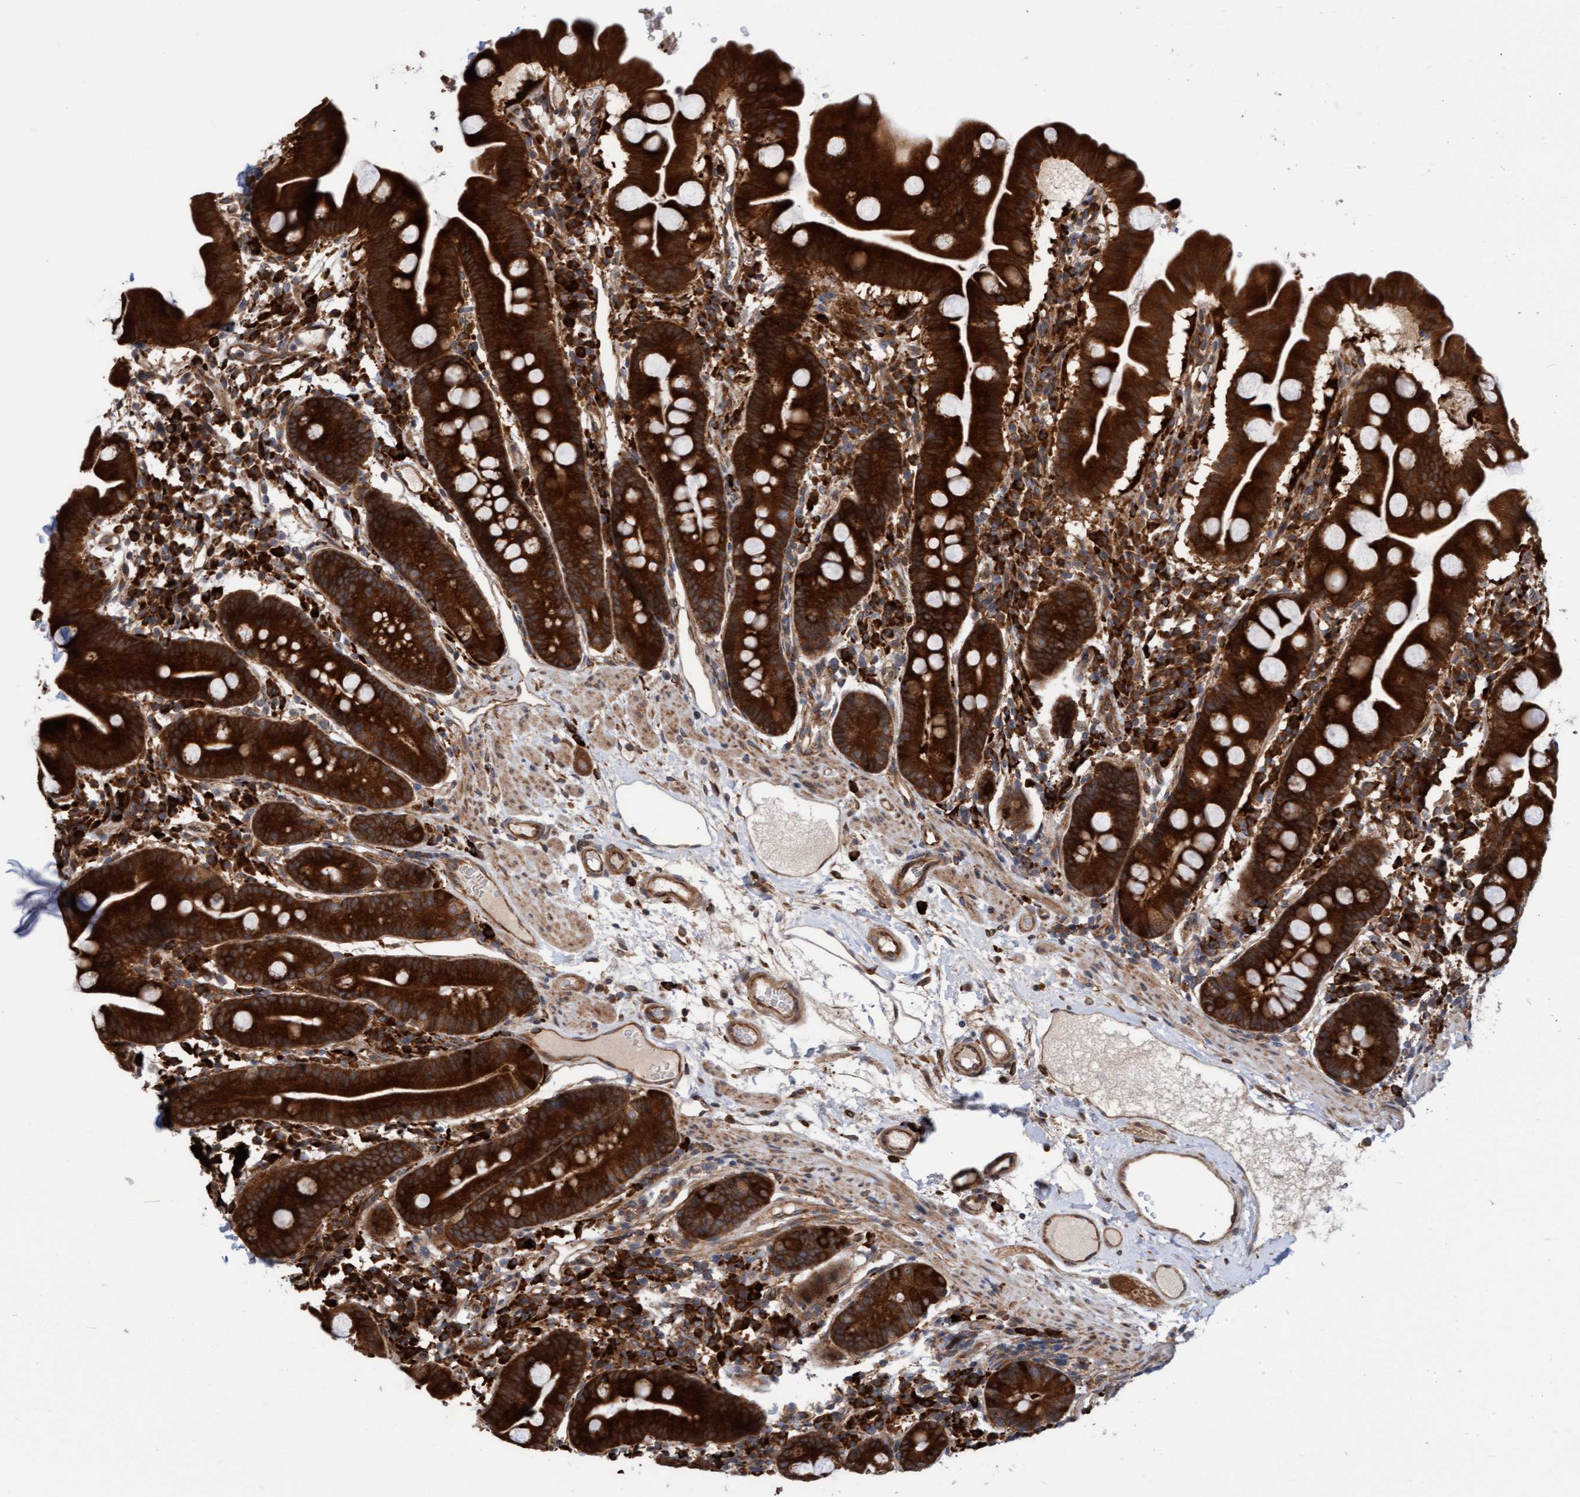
{"staining": {"intensity": "strong", "quantity": ">75%", "location": "cytoplasmic/membranous"}, "tissue": "duodenum", "cell_type": "Glandular cells", "image_type": "normal", "snomed": [{"axis": "morphology", "description": "Normal tissue, NOS"}, {"axis": "topography", "description": "Duodenum"}], "caption": "Duodenum stained for a protein demonstrates strong cytoplasmic/membranous positivity in glandular cells. The staining was performed using DAB (3,3'-diaminobenzidine), with brown indicating positive protein expression. Nuclei are stained blue with hematoxylin.", "gene": "KIAA0753", "patient": {"sex": "male", "age": 50}}